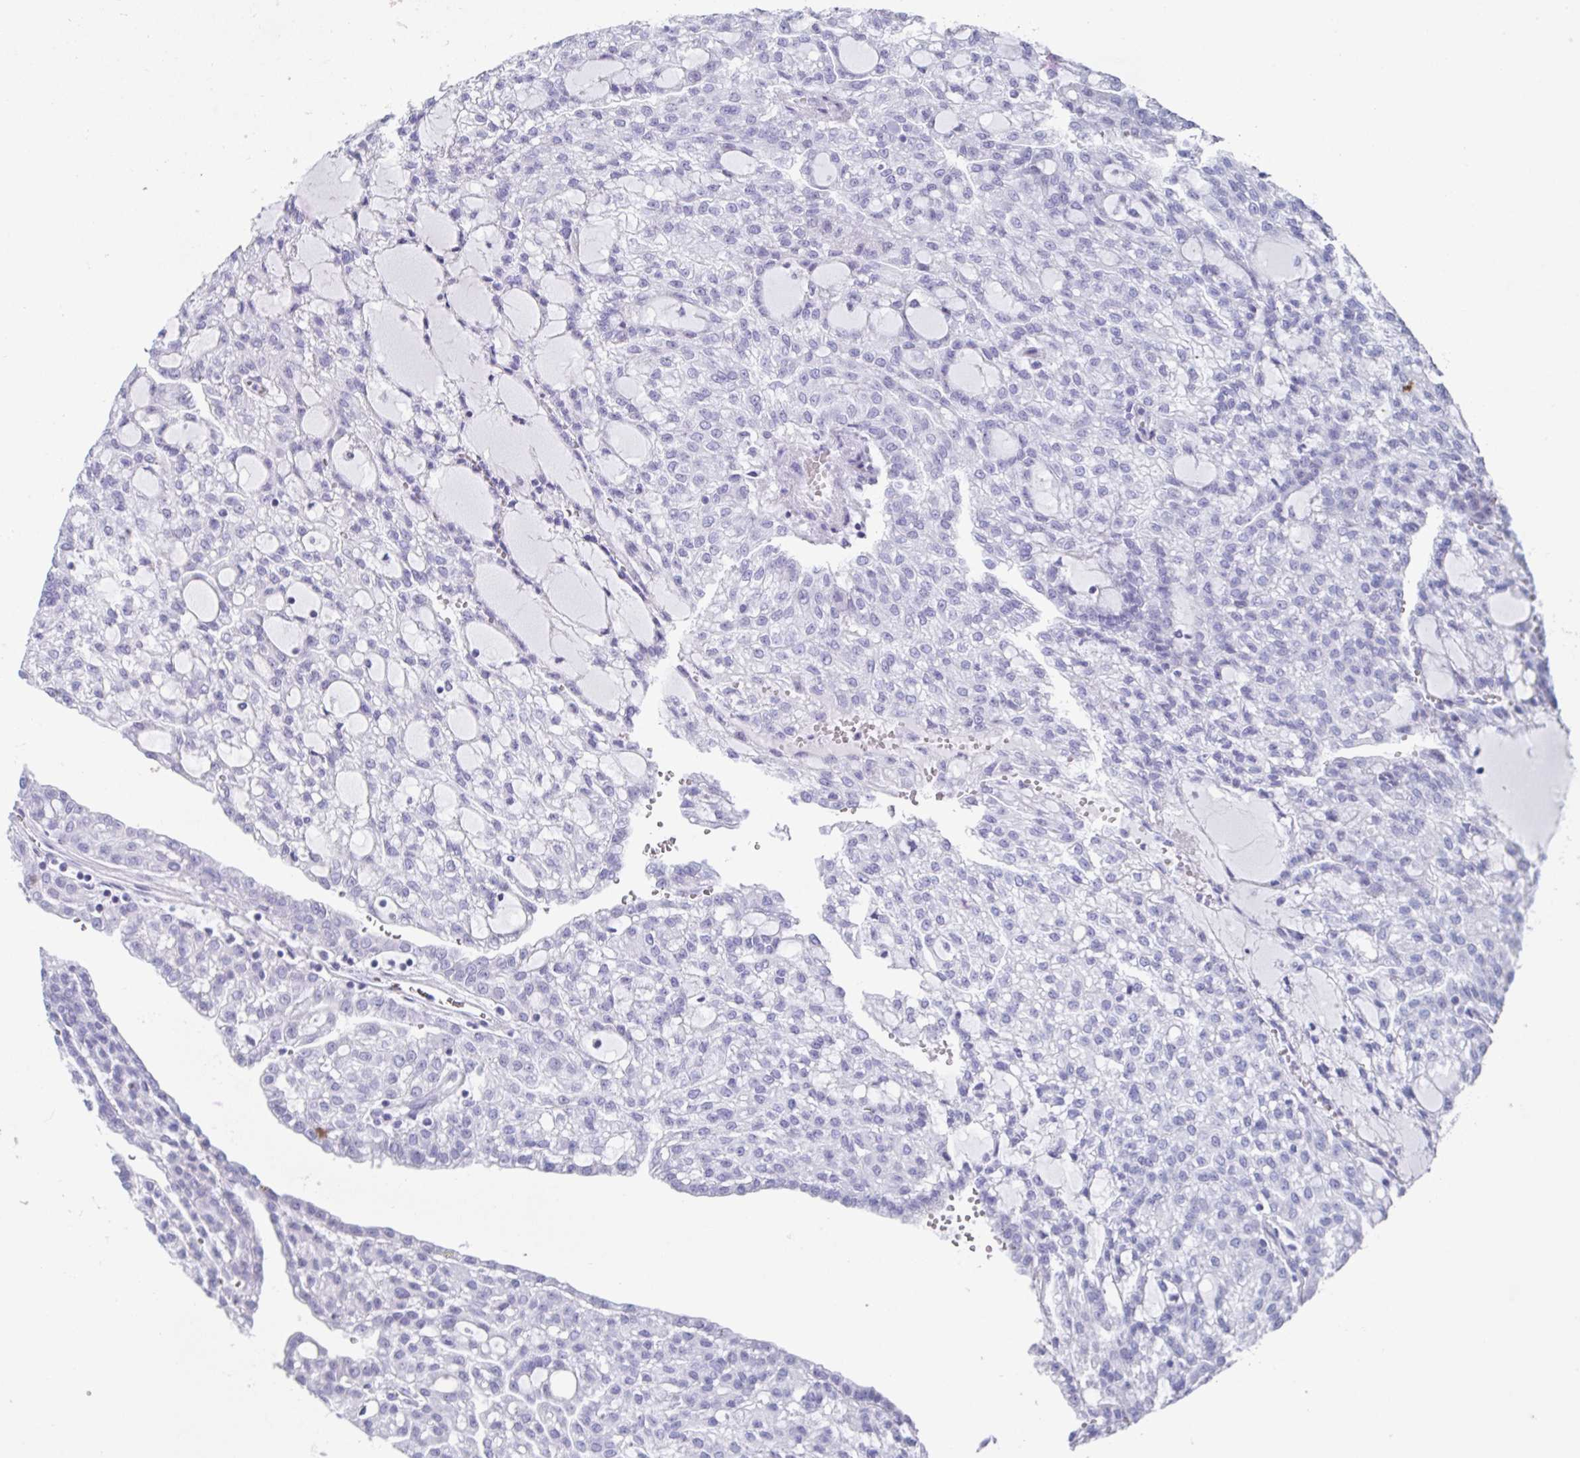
{"staining": {"intensity": "negative", "quantity": "none", "location": "none"}, "tissue": "renal cancer", "cell_type": "Tumor cells", "image_type": "cancer", "snomed": [{"axis": "morphology", "description": "Adenocarcinoma, NOS"}, {"axis": "topography", "description": "Kidney"}], "caption": "The micrograph demonstrates no staining of tumor cells in adenocarcinoma (renal). (Brightfield microscopy of DAB IHC at high magnification).", "gene": "SYCP1", "patient": {"sex": "male", "age": 63}}